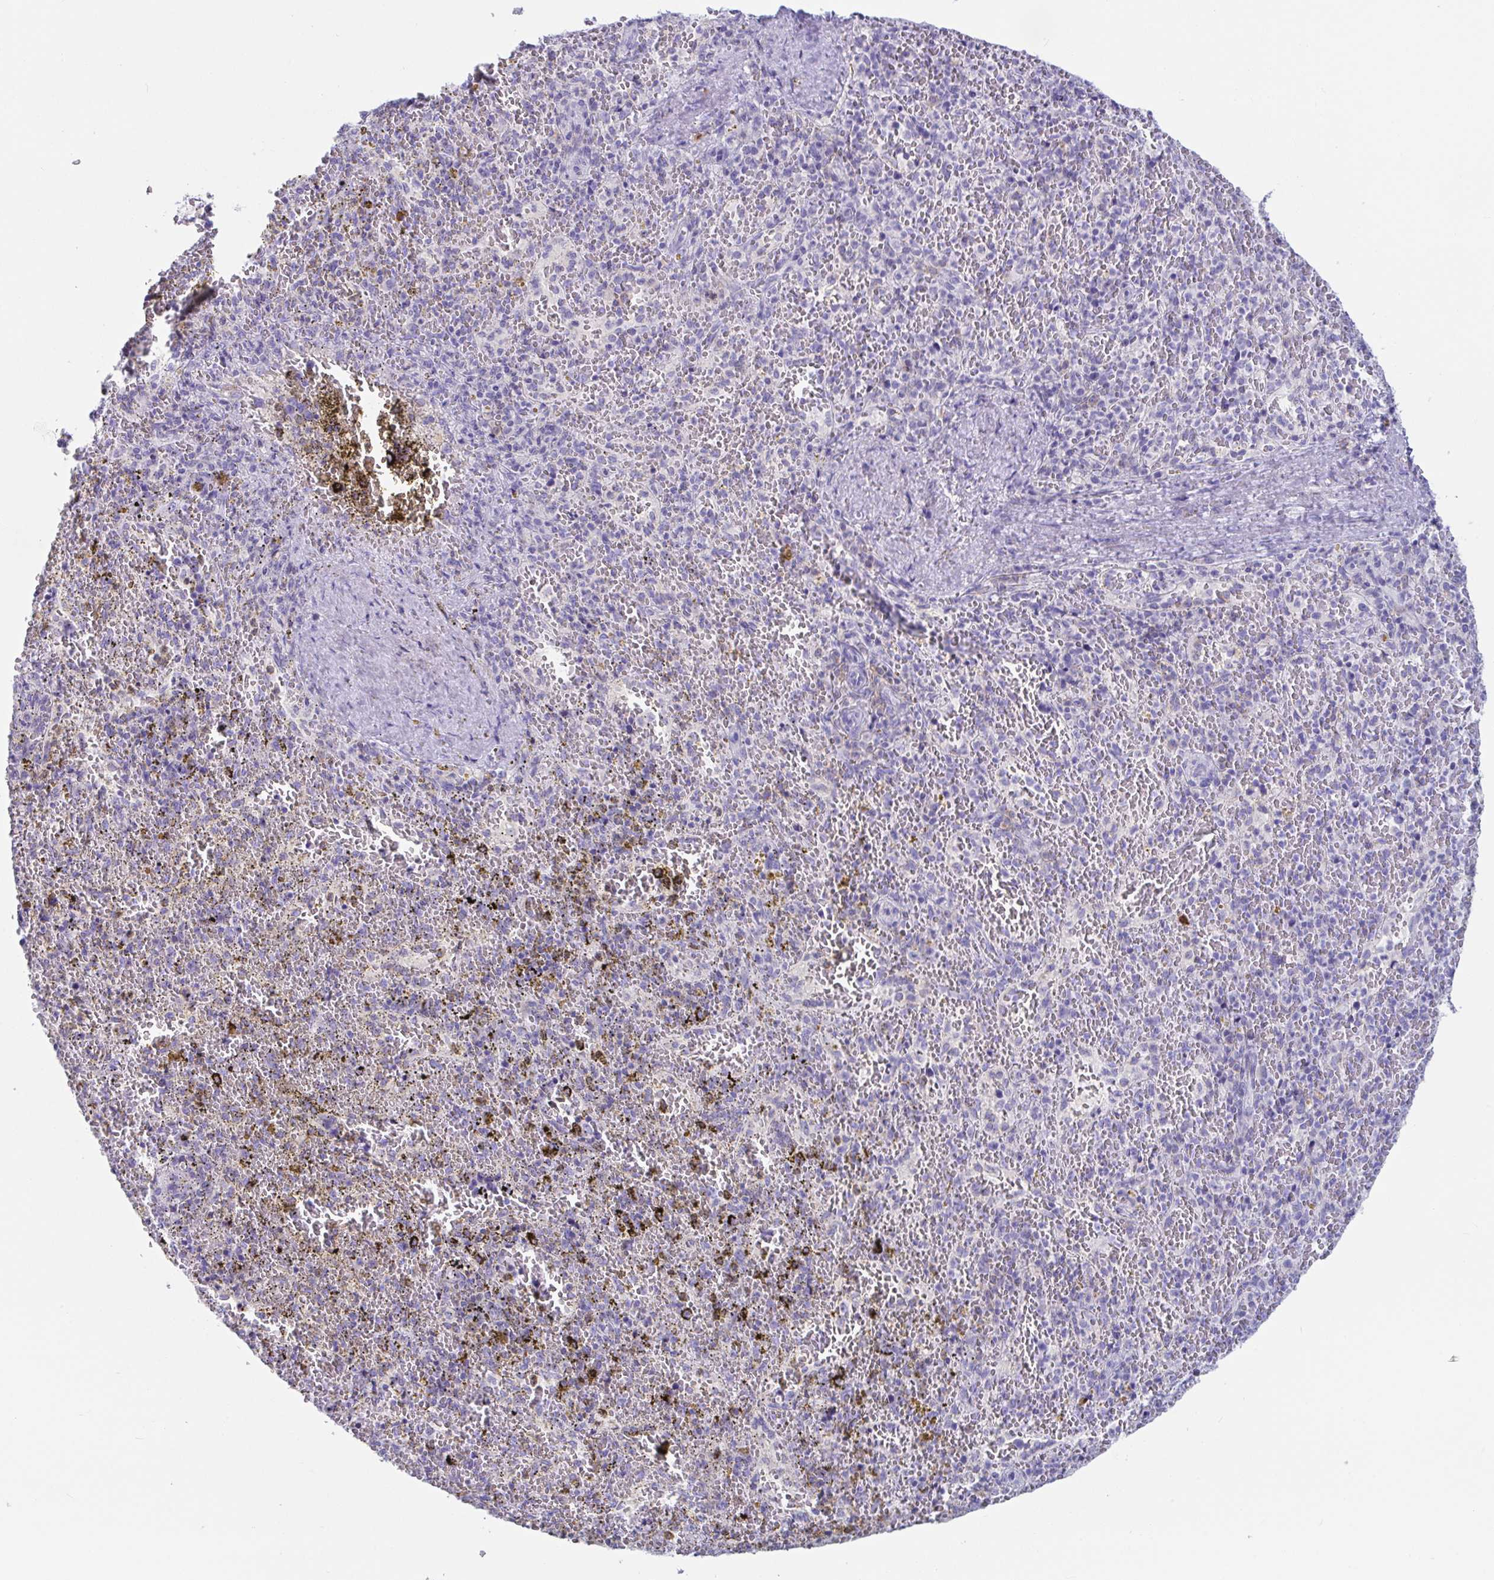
{"staining": {"intensity": "negative", "quantity": "none", "location": "none"}, "tissue": "spleen", "cell_type": "Cells in red pulp", "image_type": "normal", "snomed": [{"axis": "morphology", "description": "Normal tissue, NOS"}, {"axis": "topography", "description": "Spleen"}], "caption": "This is an immunohistochemistry (IHC) photomicrograph of normal human spleen. There is no expression in cells in red pulp.", "gene": "PLA2G1B", "patient": {"sex": "female", "age": 50}}